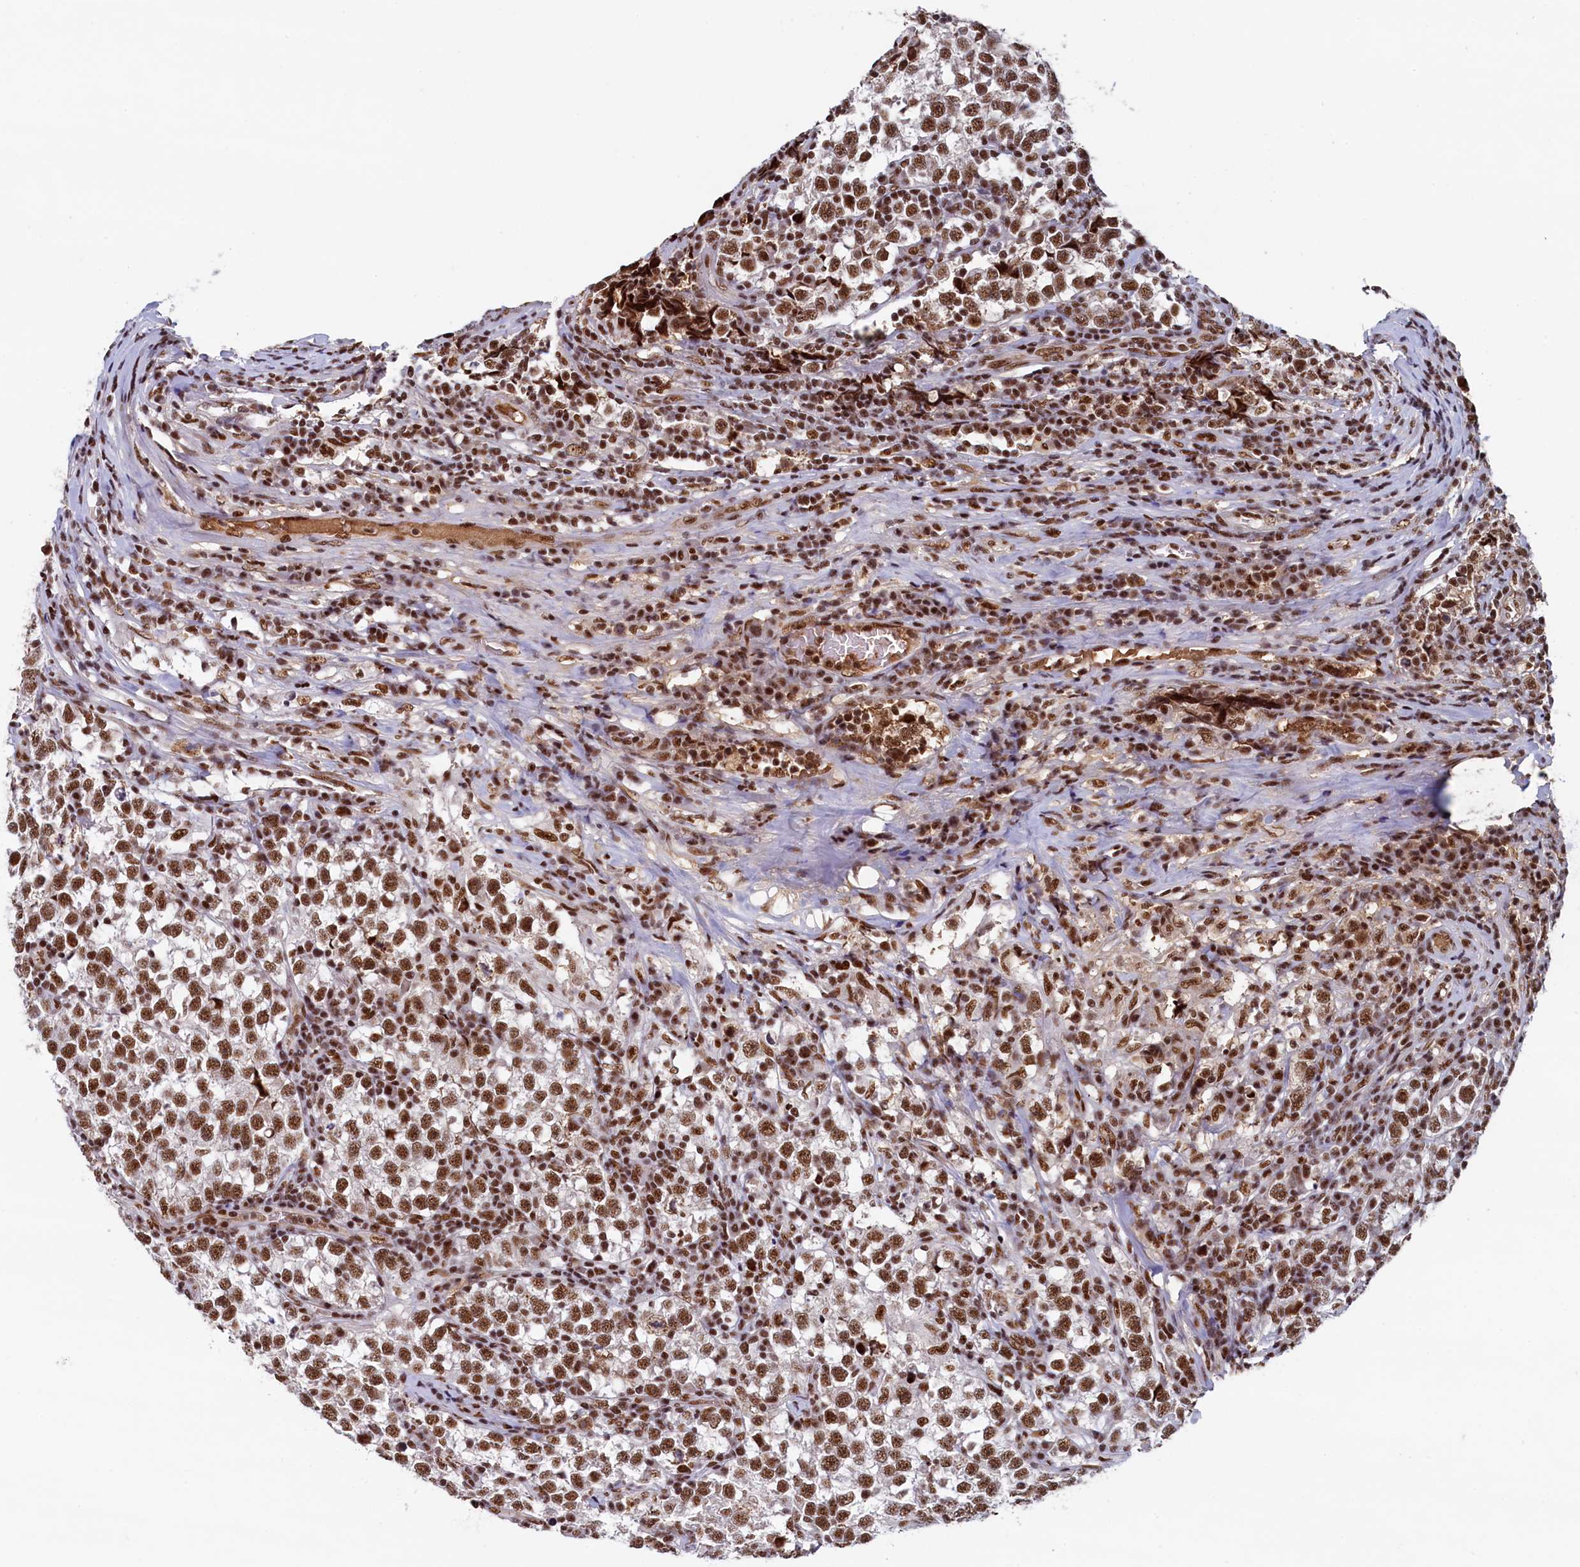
{"staining": {"intensity": "strong", "quantity": ">75%", "location": "nuclear"}, "tissue": "testis cancer", "cell_type": "Tumor cells", "image_type": "cancer", "snomed": [{"axis": "morphology", "description": "Normal tissue, NOS"}, {"axis": "morphology", "description": "Seminoma, NOS"}, {"axis": "topography", "description": "Testis"}], "caption": "Testis seminoma was stained to show a protein in brown. There is high levels of strong nuclear expression in about >75% of tumor cells.", "gene": "ZC3H18", "patient": {"sex": "male", "age": 43}}